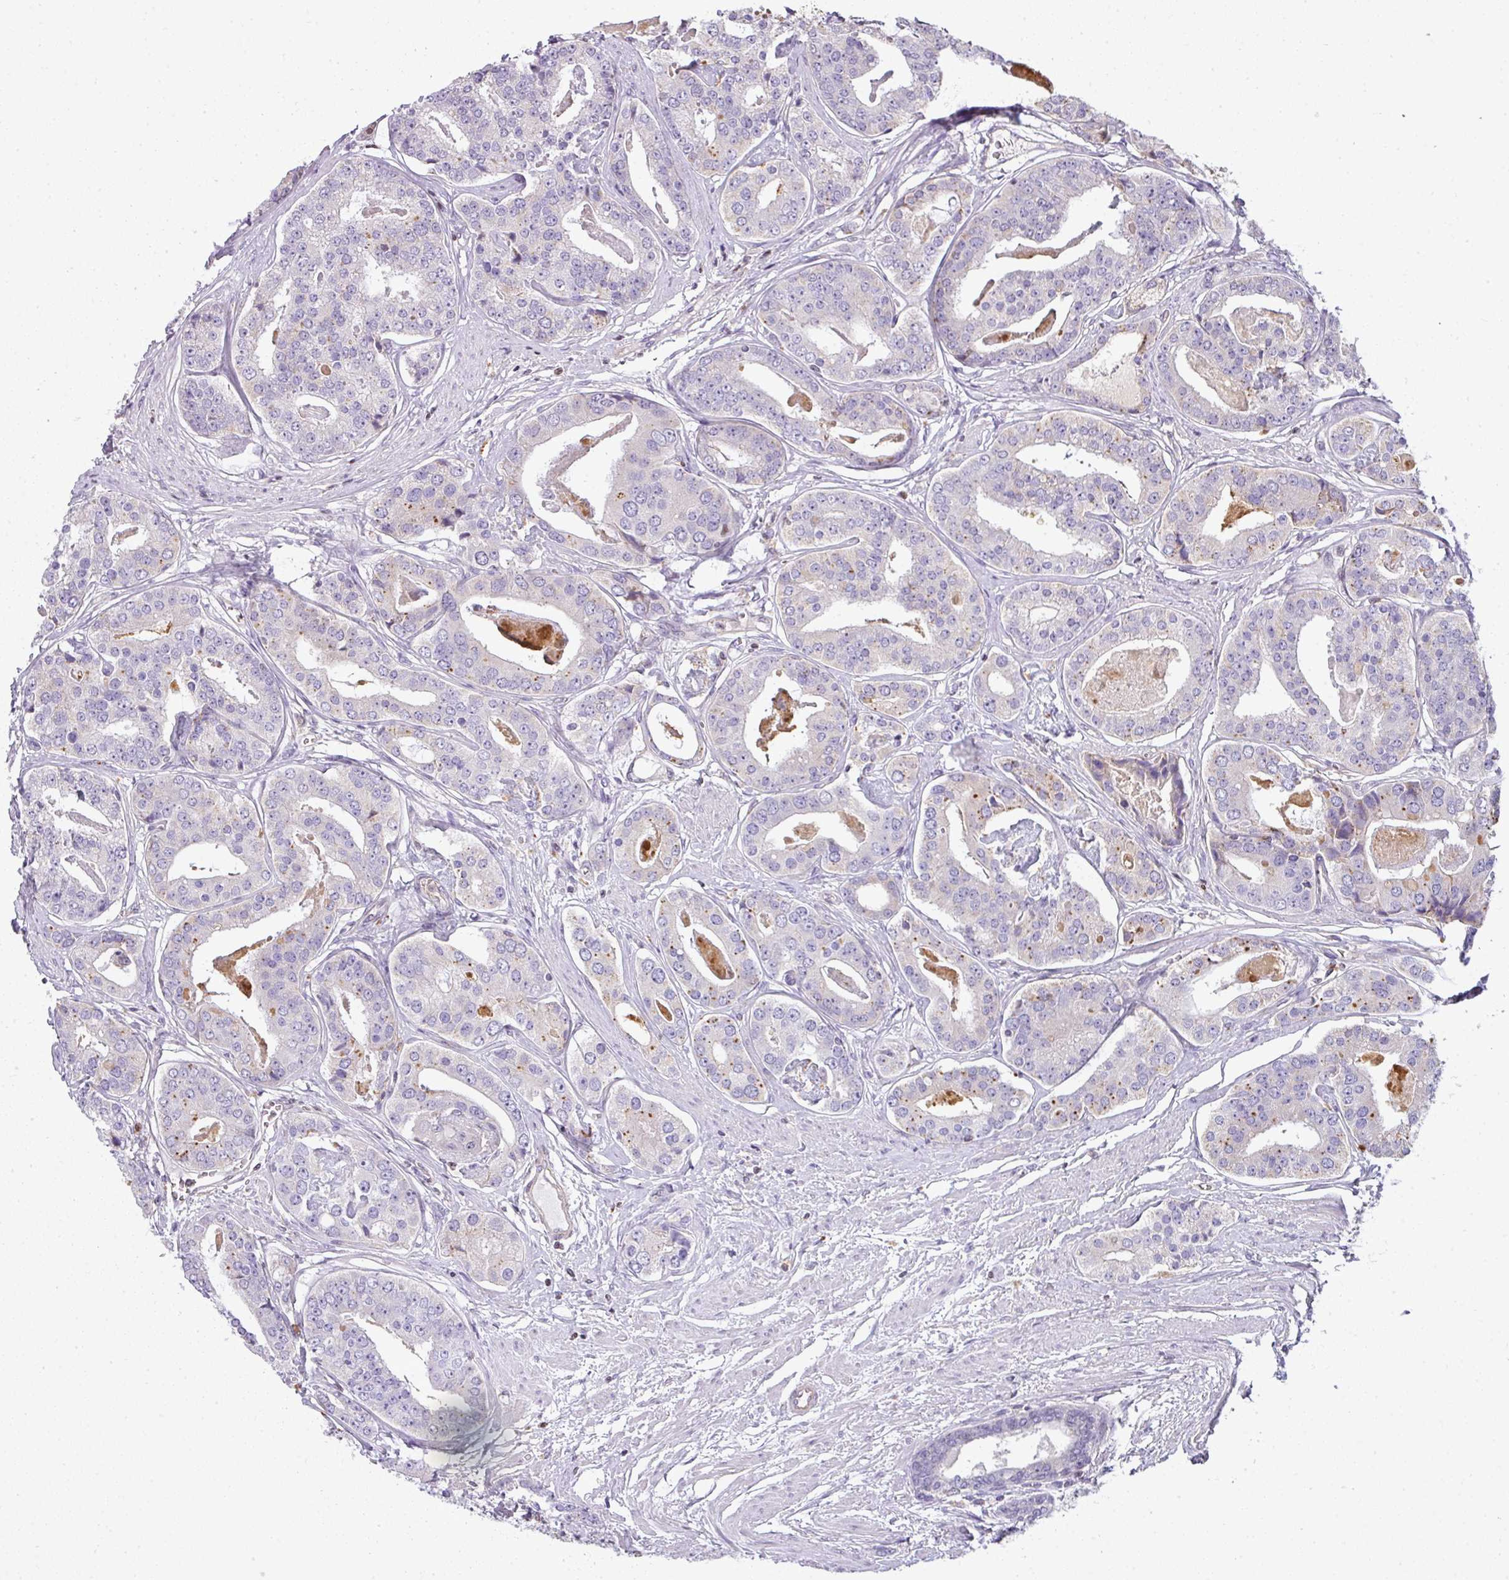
{"staining": {"intensity": "negative", "quantity": "none", "location": "none"}, "tissue": "prostate cancer", "cell_type": "Tumor cells", "image_type": "cancer", "snomed": [{"axis": "morphology", "description": "Adenocarcinoma, High grade"}, {"axis": "topography", "description": "Prostate"}], "caption": "Immunohistochemical staining of human prostate high-grade adenocarcinoma shows no significant expression in tumor cells.", "gene": "STAT5A", "patient": {"sex": "male", "age": 71}}